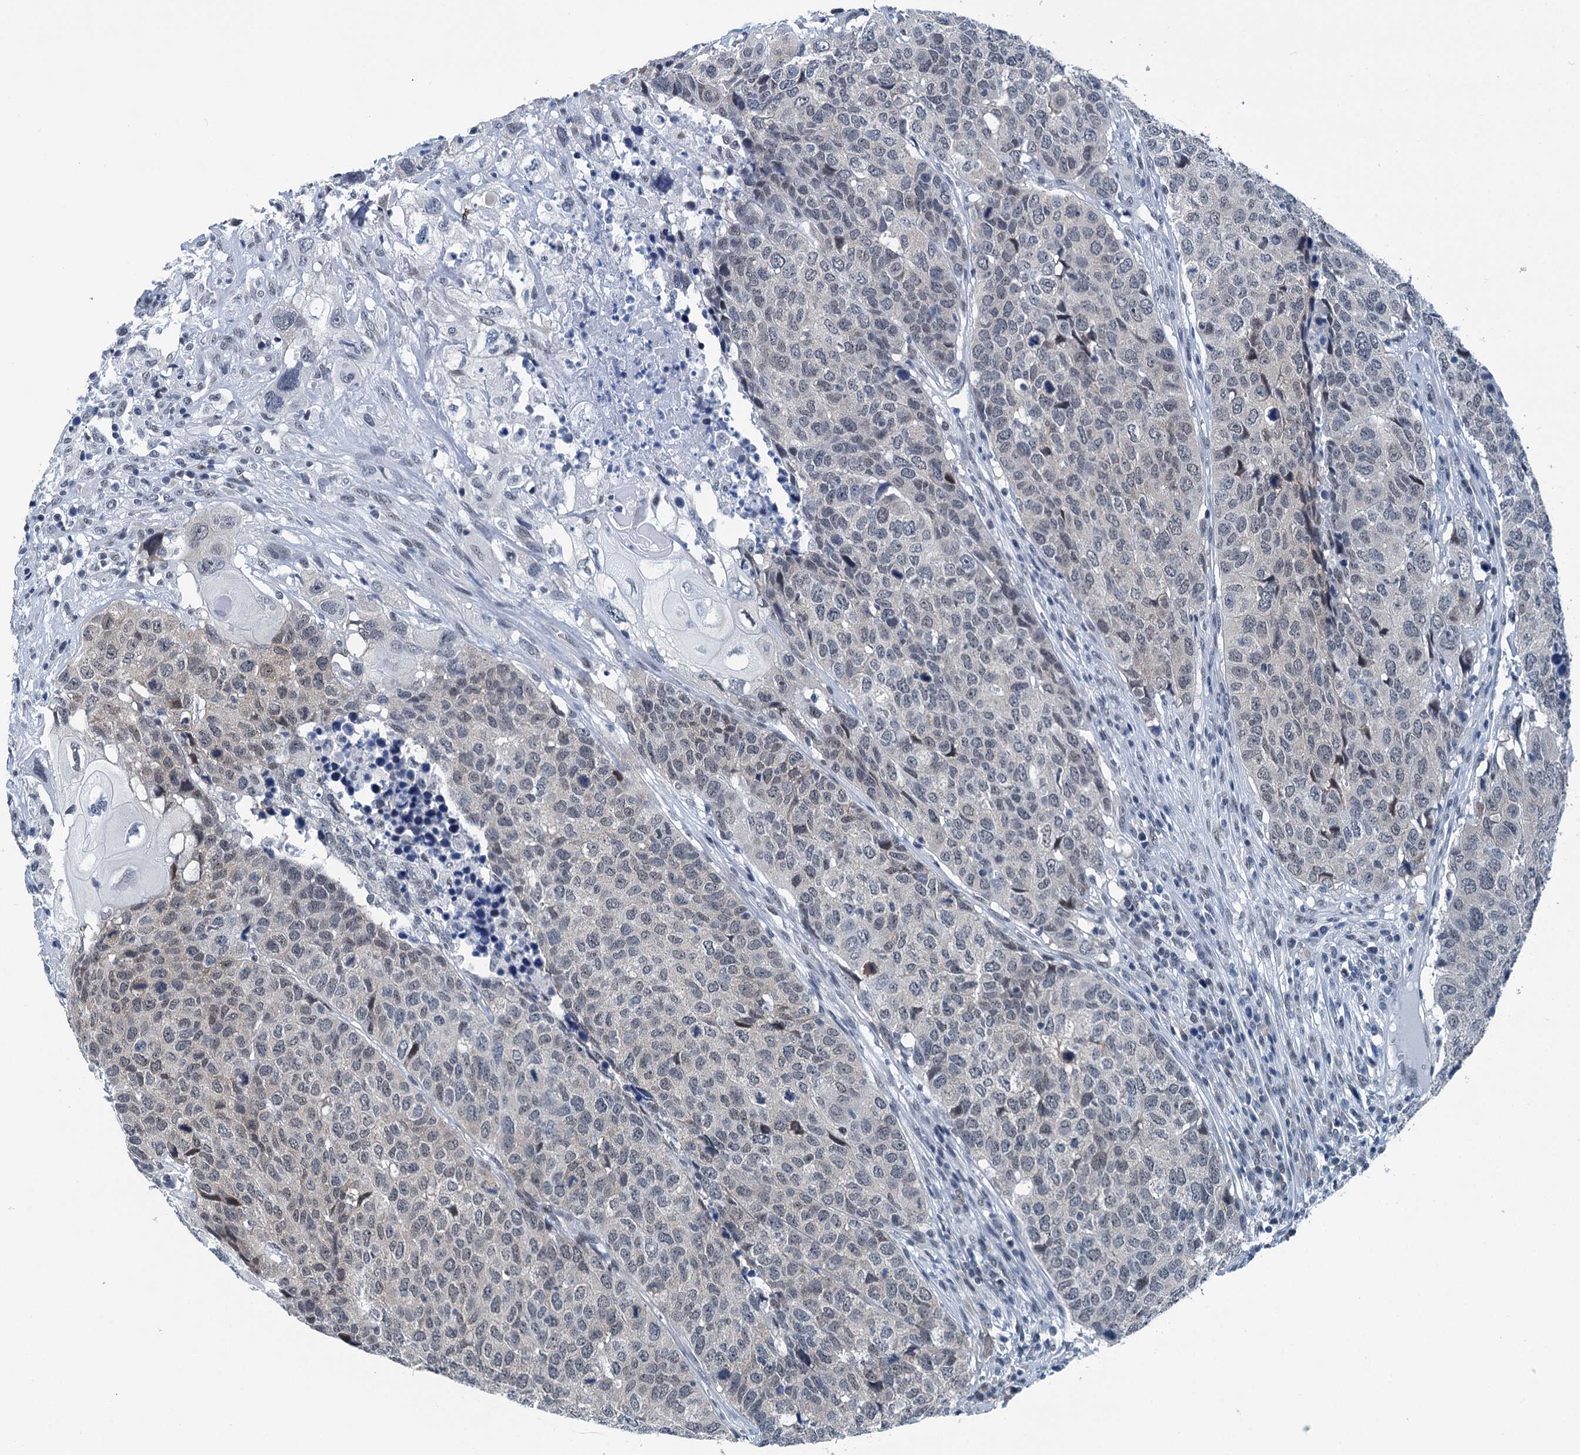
{"staining": {"intensity": "negative", "quantity": "none", "location": "none"}, "tissue": "head and neck cancer", "cell_type": "Tumor cells", "image_type": "cancer", "snomed": [{"axis": "morphology", "description": "Squamous cell carcinoma, NOS"}, {"axis": "topography", "description": "Head-Neck"}], "caption": "Tumor cells are negative for brown protein staining in squamous cell carcinoma (head and neck).", "gene": "TRPT1", "patient": {"sex": "male", "age": 66}}